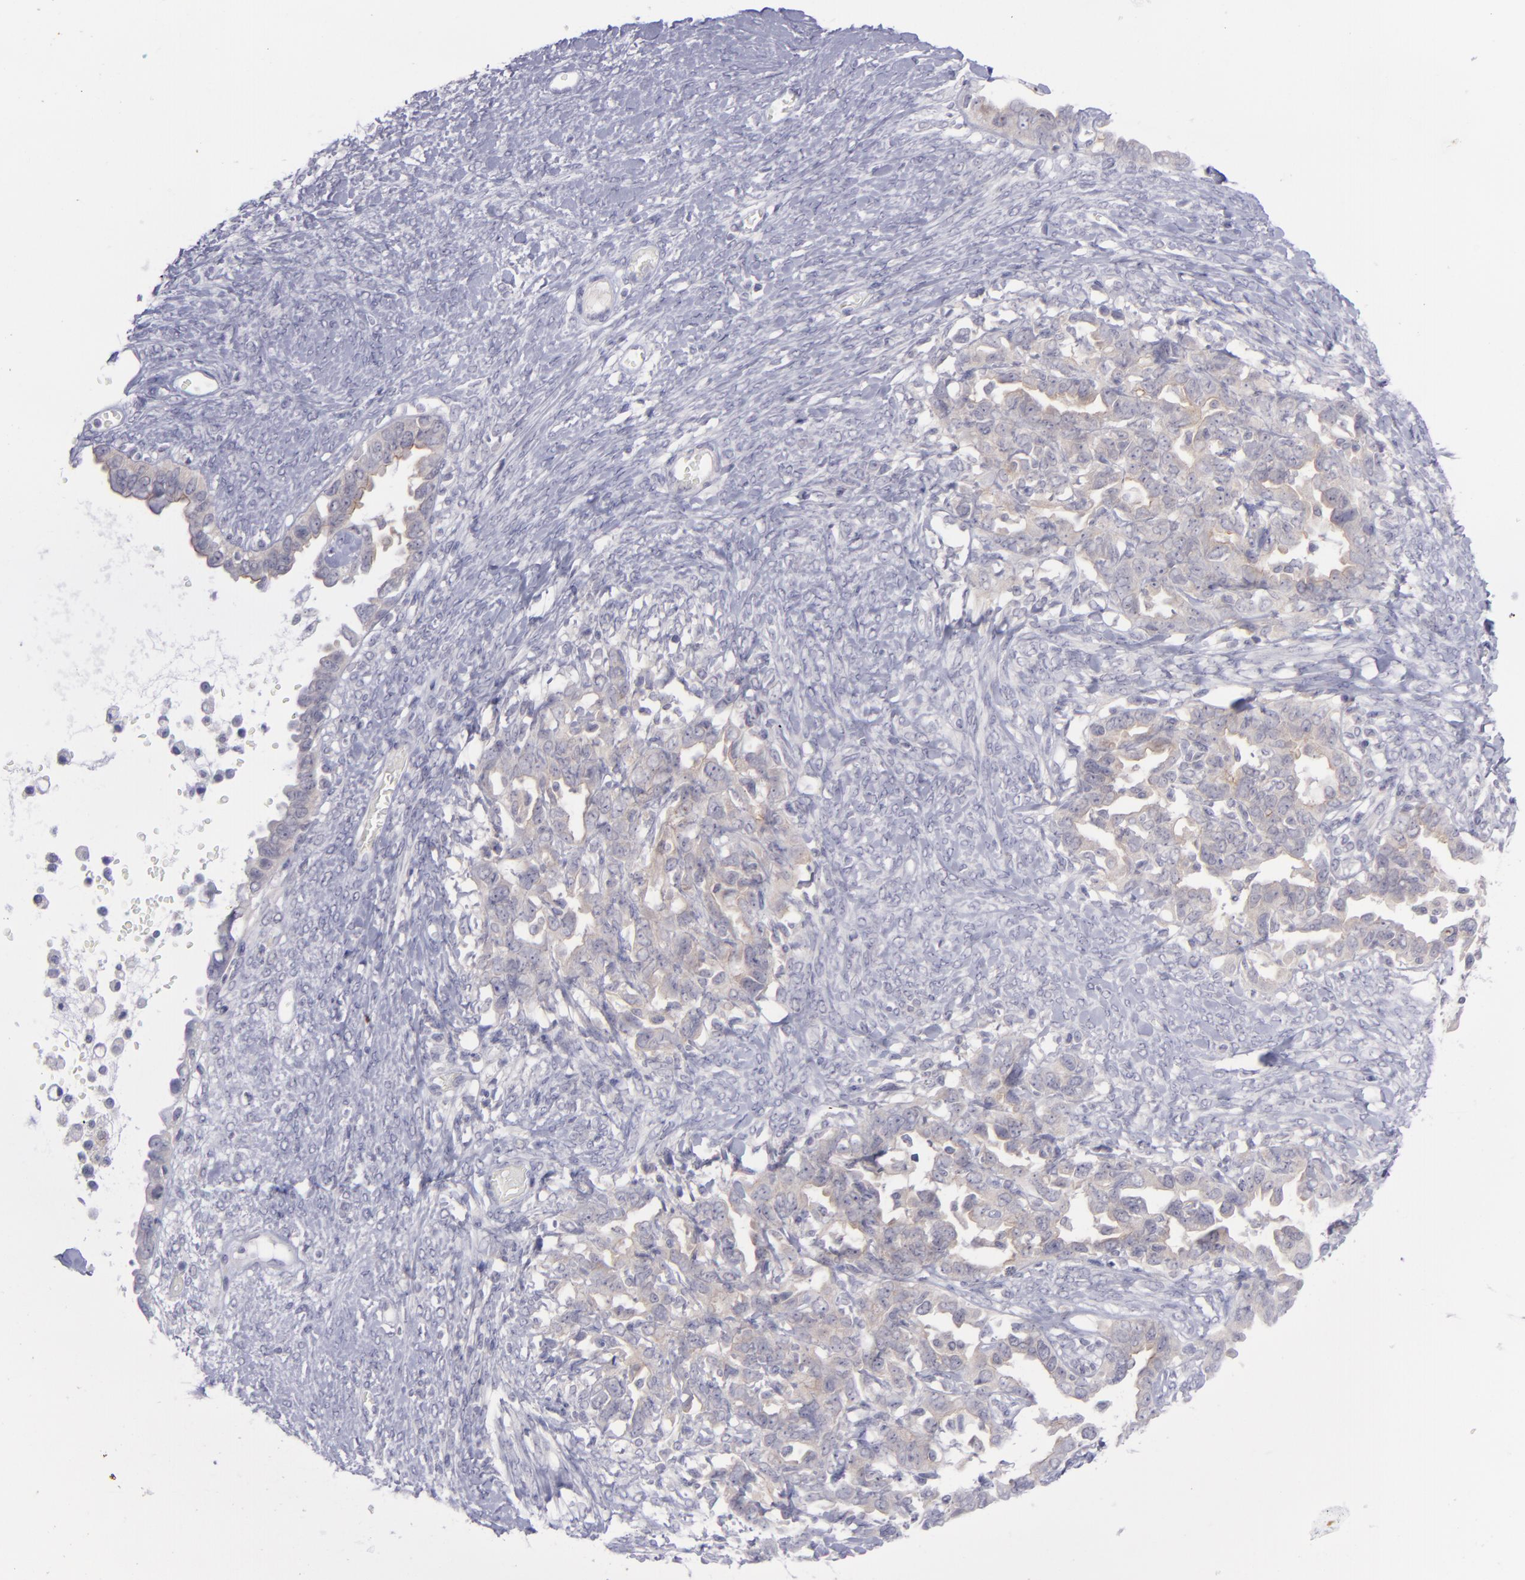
{"staining": {"intensity": "weak", "quantity": "25%-75%", "location": "cytoplasmic/membranous"}, "tissue": "ovarian cancer", "cell_type": "Tumor cells", "image_type": "cancer", "snomed": [{"axis": "morphology", "description": "Cystadenocarcinoma, serous, NOS"}, {"axis": "topography", "description": "Ovary"}], "caption": "Immunohistochemical staining of human ovarian cancer (serous cystadenocarcinoma) exhibits weak cytoplasmic/membranous protein positivity in approximately 25%-75% of tumor cells.", "gene": "EVPL", "patient": {"sex": "female", "age": 69}}